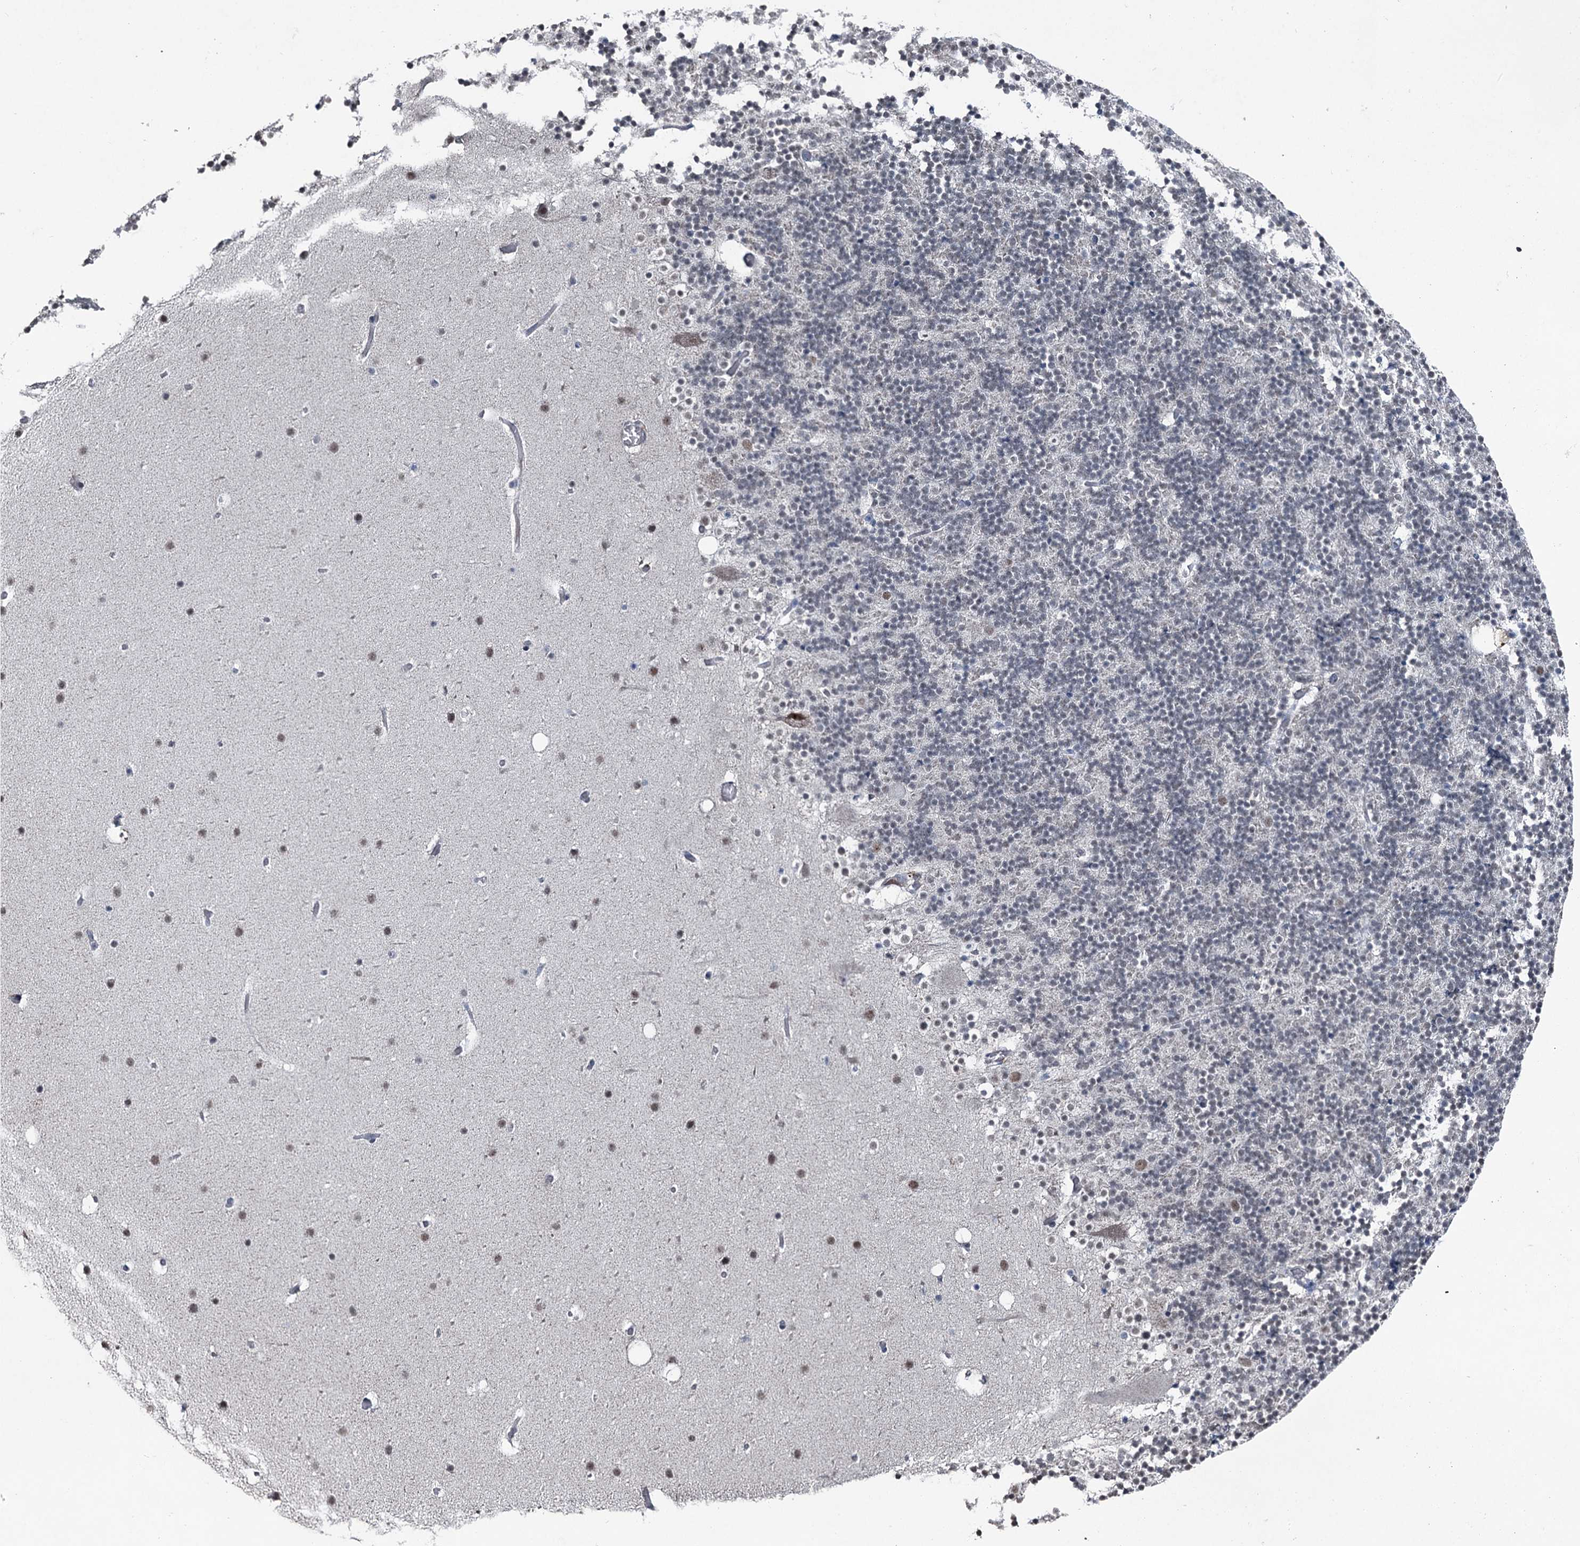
{"staining": {"intensity": "negative", "quantity": "none", "location": "none"}, "tissue": "cerebellum", "cell_type": "Cells in granular layer", "image_type": "normal", "snomed": [{"axis": "morphology", "description": "Normal tissue, NOS"}, {"axis": "topography", "description": "Cerebellum"}], "caption": "IHC image of normal cerebellum: cerebellum stained with DAB (3,3'-diaminobenzidine) reveals no significant protein positivity in cells in granular layer.", "gene": "FAM120B", "patient": {"sex": "male", "age": 57}}